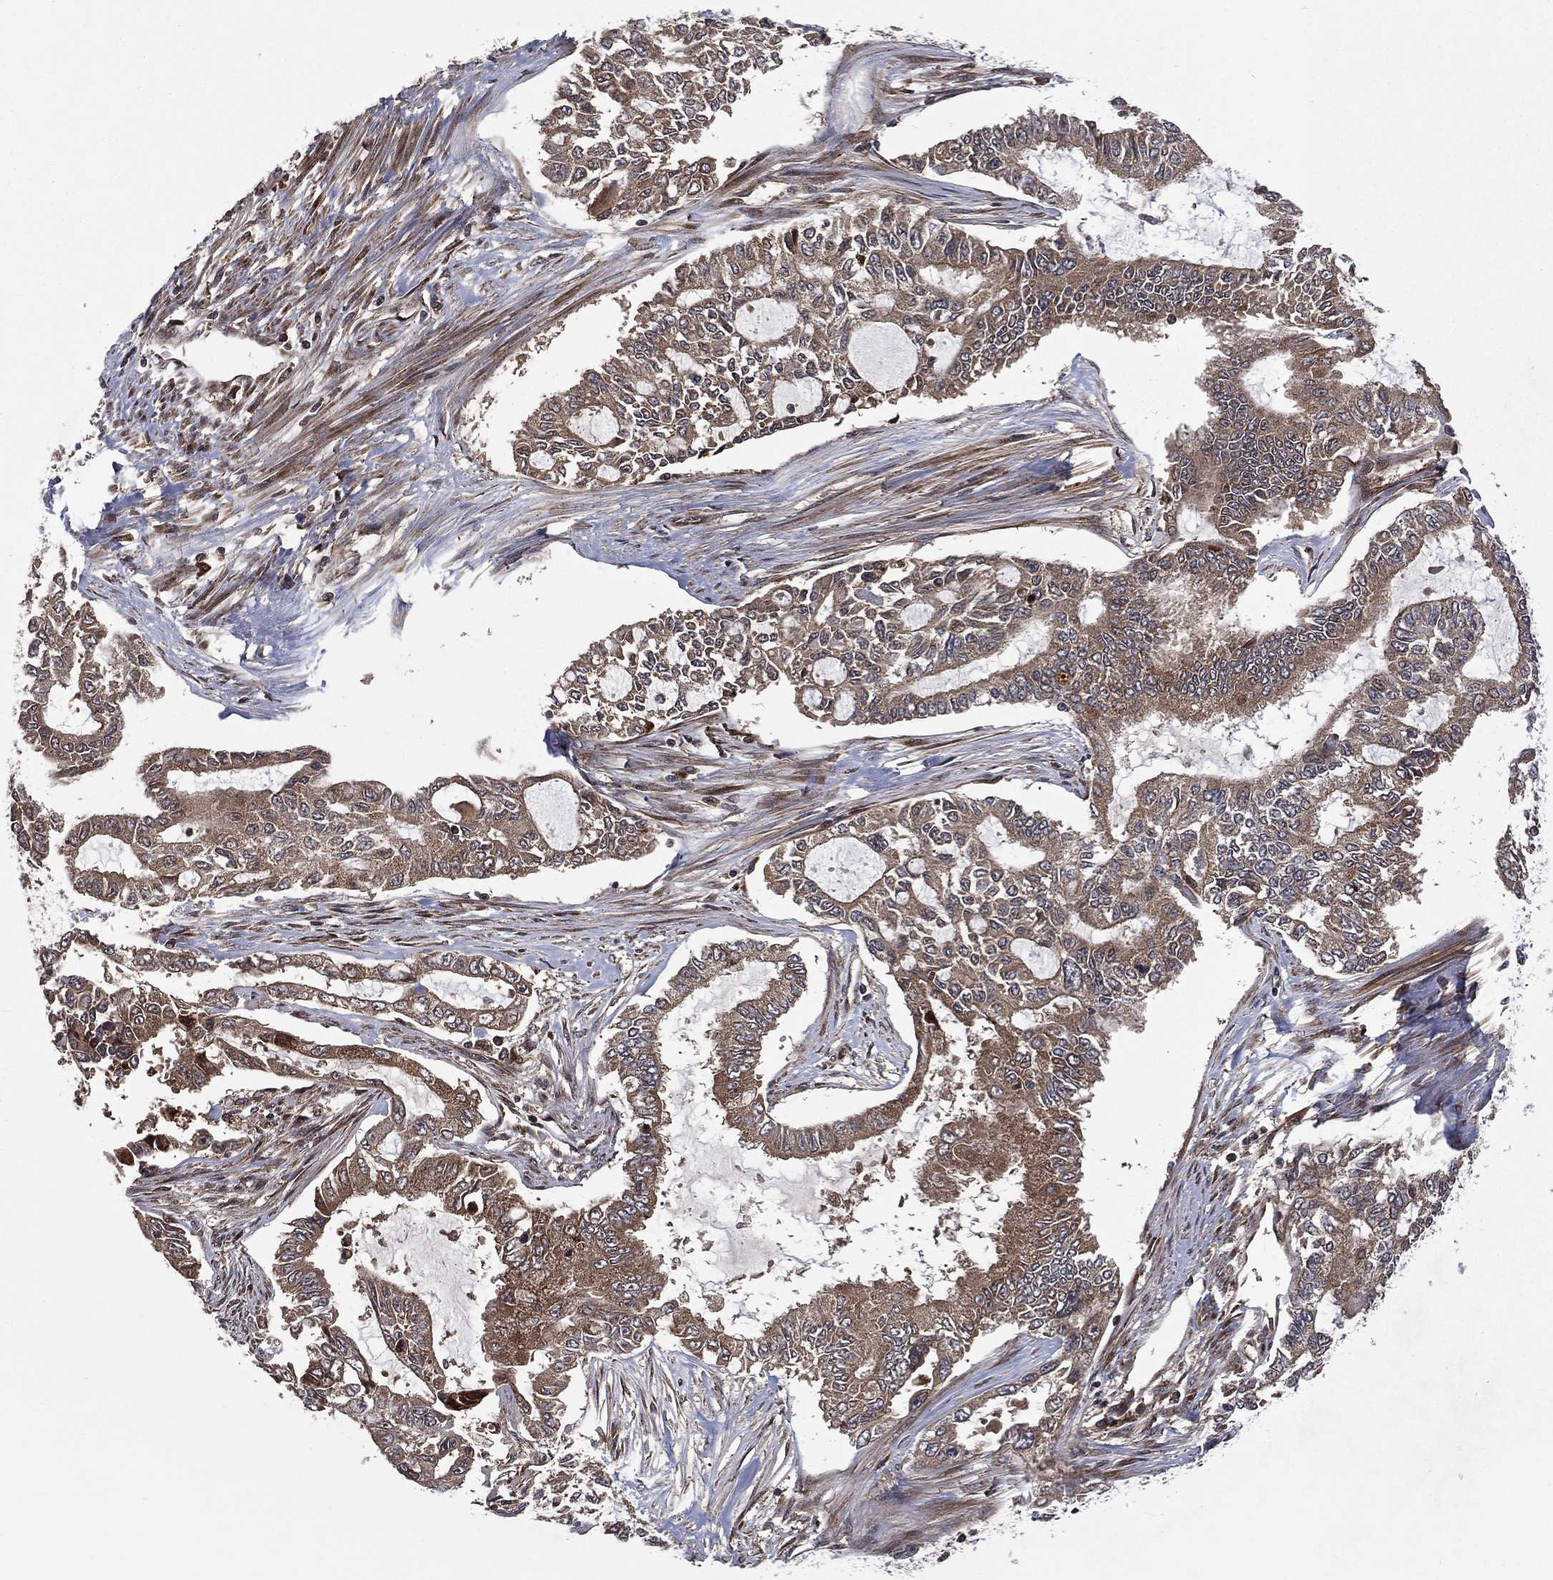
{"staining": {"intensity": "moderate", "quantity": ">75%", "location": "cytoplasmic/membranous"}, "tissue": "endometrial cancer", "cell_type": "Tumor cells", "image_type": "cancer", "snomed": [{"axis": "morphology", "description": "Adenocarcinoma, NOS"}, {"axis": "topography", "description": "Uterus"}], "caption": "Moderate cytoplasmic/membranous positivity is present in about >75% of tumor cells in endometrial adenocarcinoma.", "gene": "RAB11FIP4", "patient": {"sex": "female", "age": 59}}